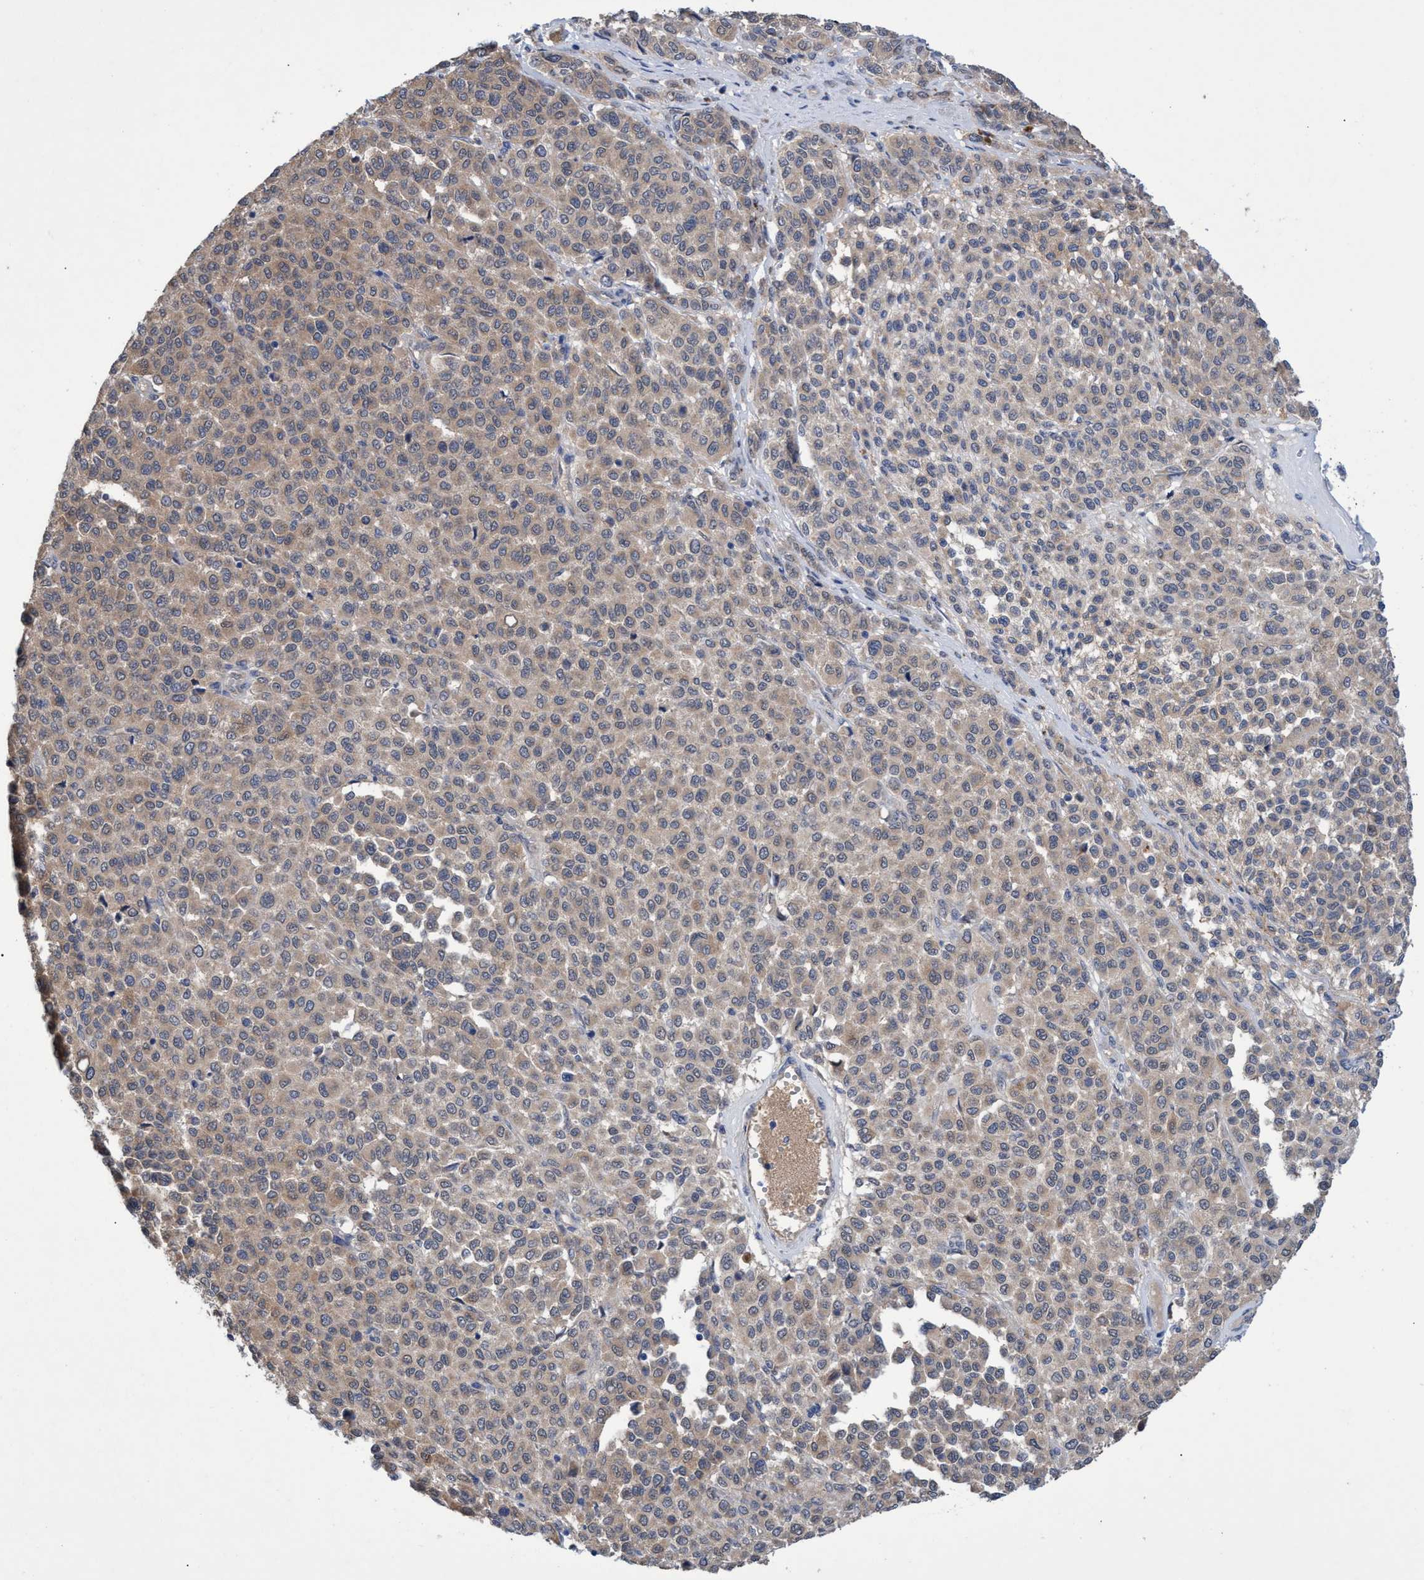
{"staining": {"intensity": "weak", "quantity": ">75%", "location": "cytoplasmic/membranous"}, "tissue": "melanoma", "cell_type": "Tumor cells", "image_type": "cancer", "snomed": [{"axis": "morphology", "description": "Malignant melanoma, Metastatic site"}, {"axis": "topography", "description": "Pancreas"}], "caption": "This is a micrograph of immunohistochemistry staining of malignant melanoma (metastatic site), which shows weak staining in the cytoplasmic/membranous of tumor cells.", "gene": "SVEP1", "patient": {"sex": "female", "age": 30}}